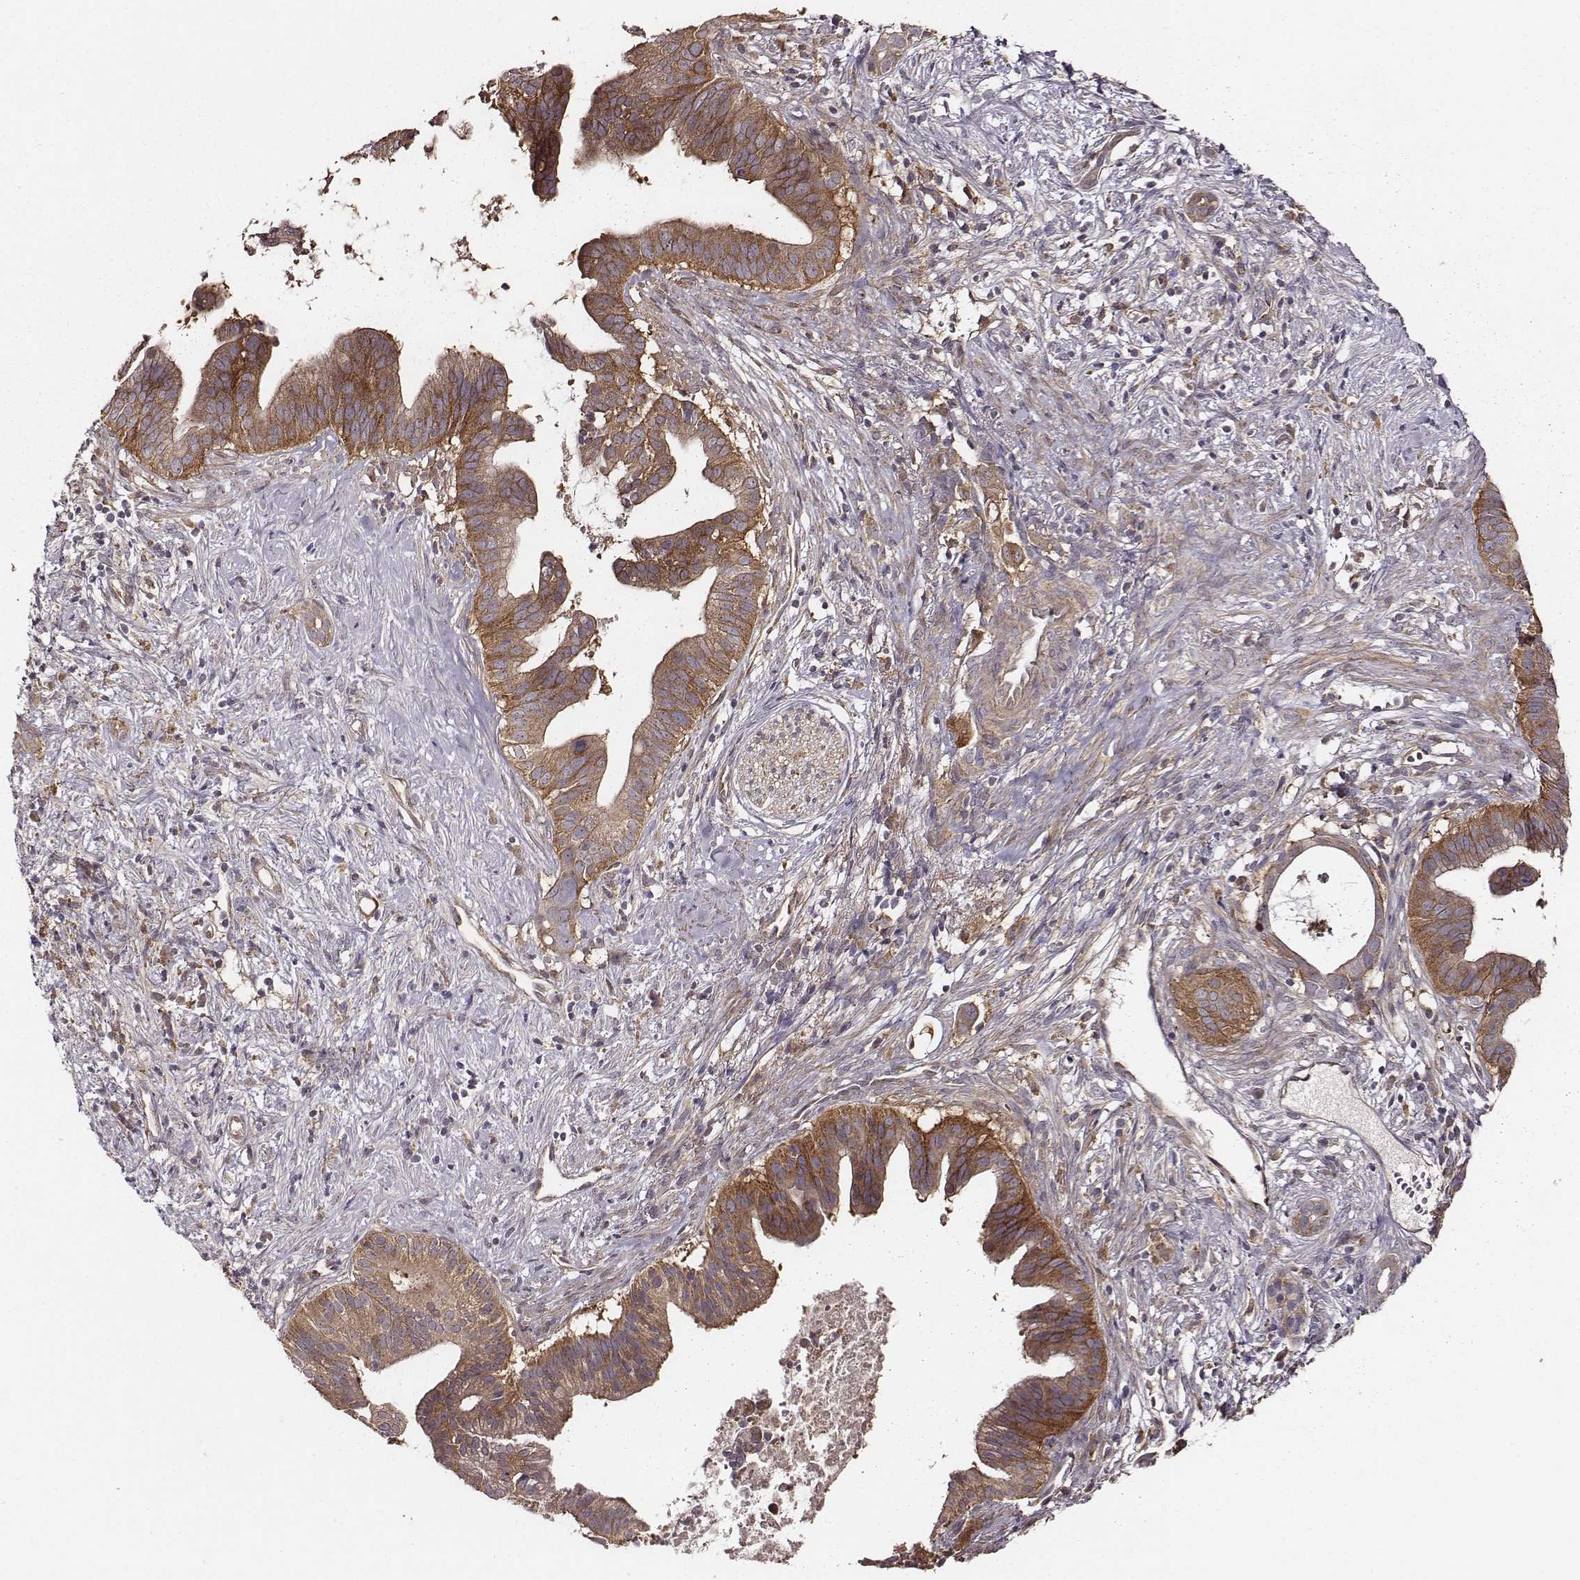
{"staining": {"intensity": "moderate", "quantity": ">75%", "location": "cytoplasmic/membranous"}, "tissue": "pancreatic cancer", "cell_type": "Tumor cells", "image_type": "cancer", "snomed": [{"axis": "morphology", "description": "Adenocarcinoma, NOS"}, {"axis": "topography", "description": "Pancreas"}], "caption": "Protein staining of pancreatic adenocarcinoma tissue exhibits moderate cytoplasmic/membranous expression in approximately >75% of tumor cells.", "gene": "VPS26A", "patient": {"sex": "male", "age": 61}}